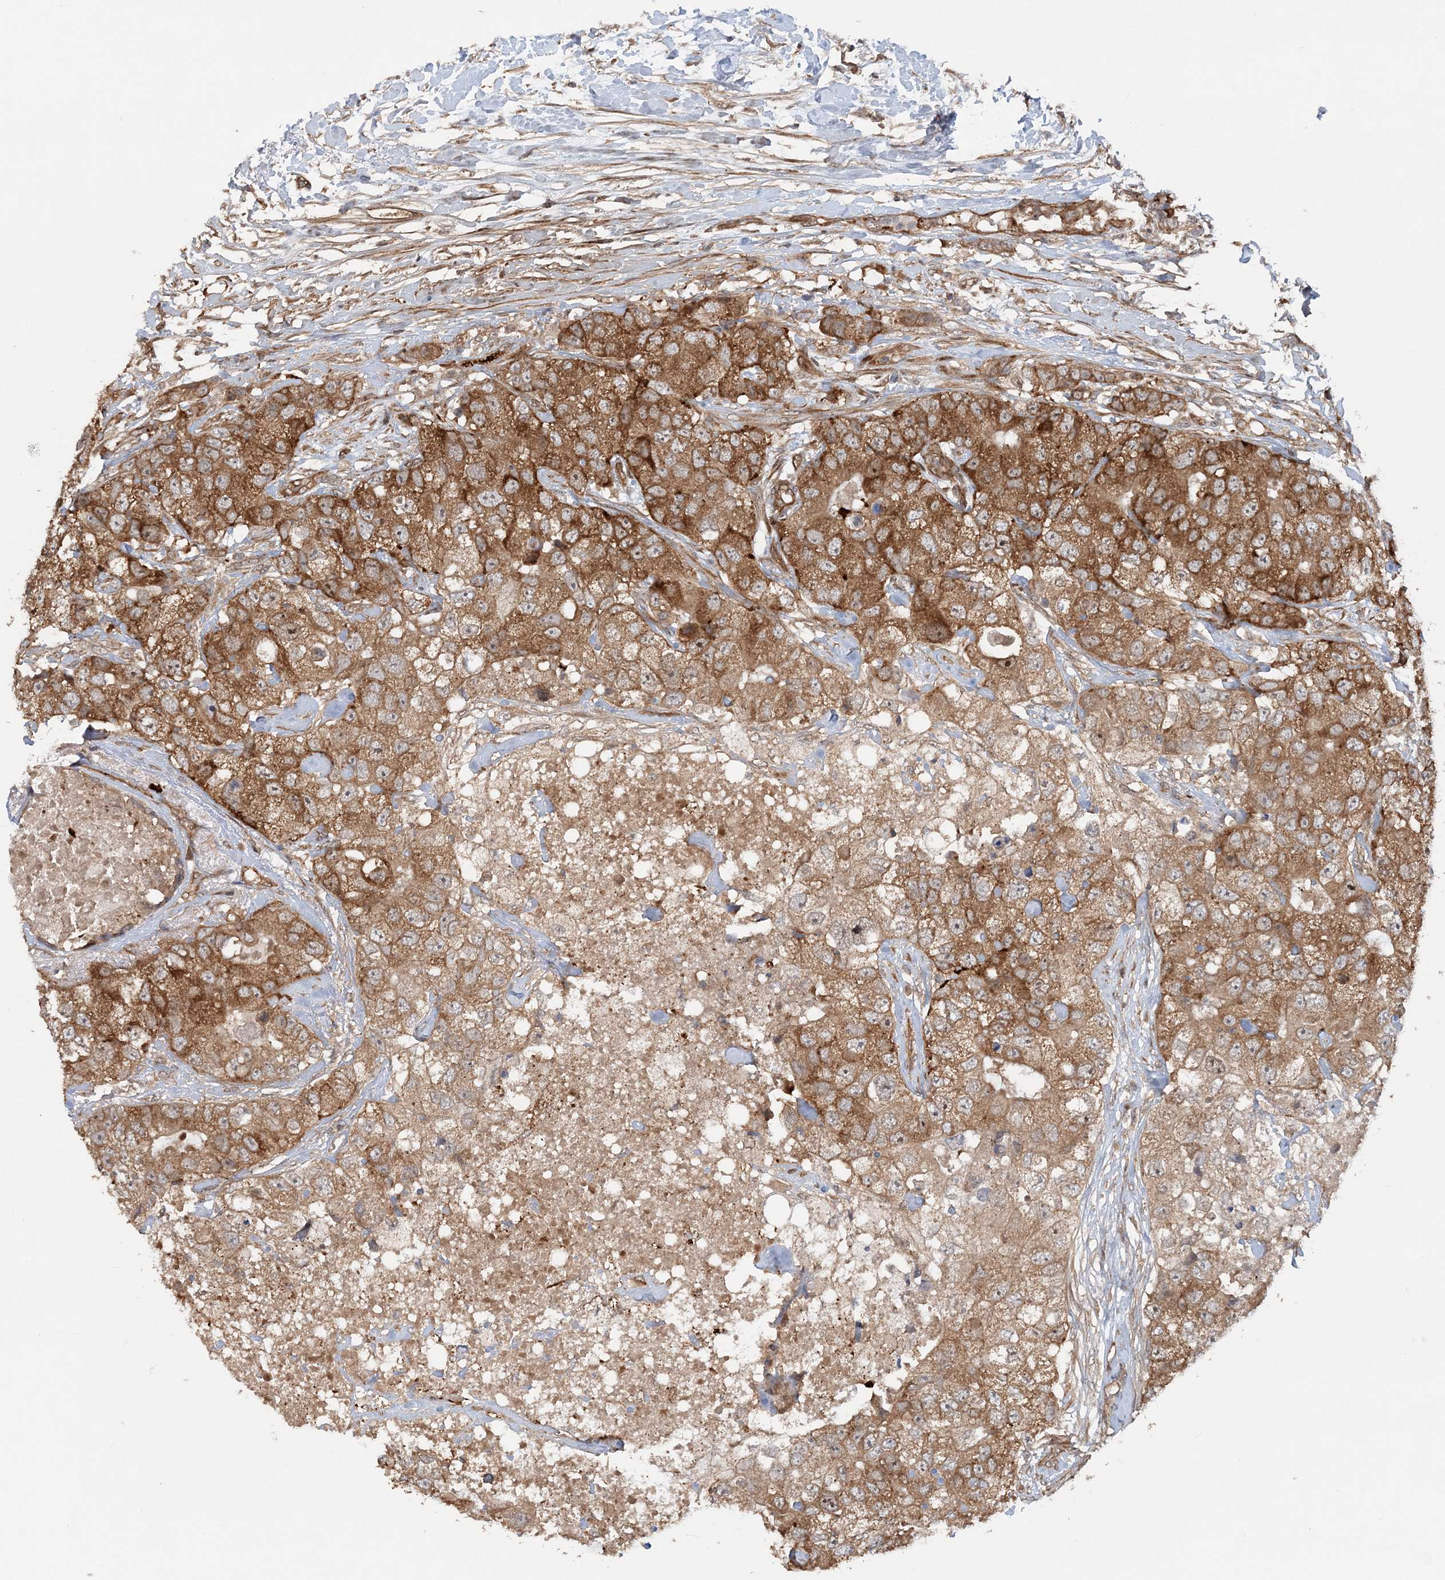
{"staining": {"intensity": "strong", "quantity": ">75%", "location": "cytoplasmic/membranous"}, "tissue": "breast cancer", "cell_type": "Tumor cells", "image_type": "cancer", "snomed": [{"axis": "morphology", "description": "Duct carcinoma"}, {"axis": "topography", "description": "Breast"}], "caption": "A high-resolution photomicrograph shows IHC staining of breast cancer, which exhibits strong cytoplasmic/membranous staining in approximately >75% of tumor cells. Nuclei are stained in blue.", "gene": "GEMIN5", "patient": {"sex": "female", "age": 62}}